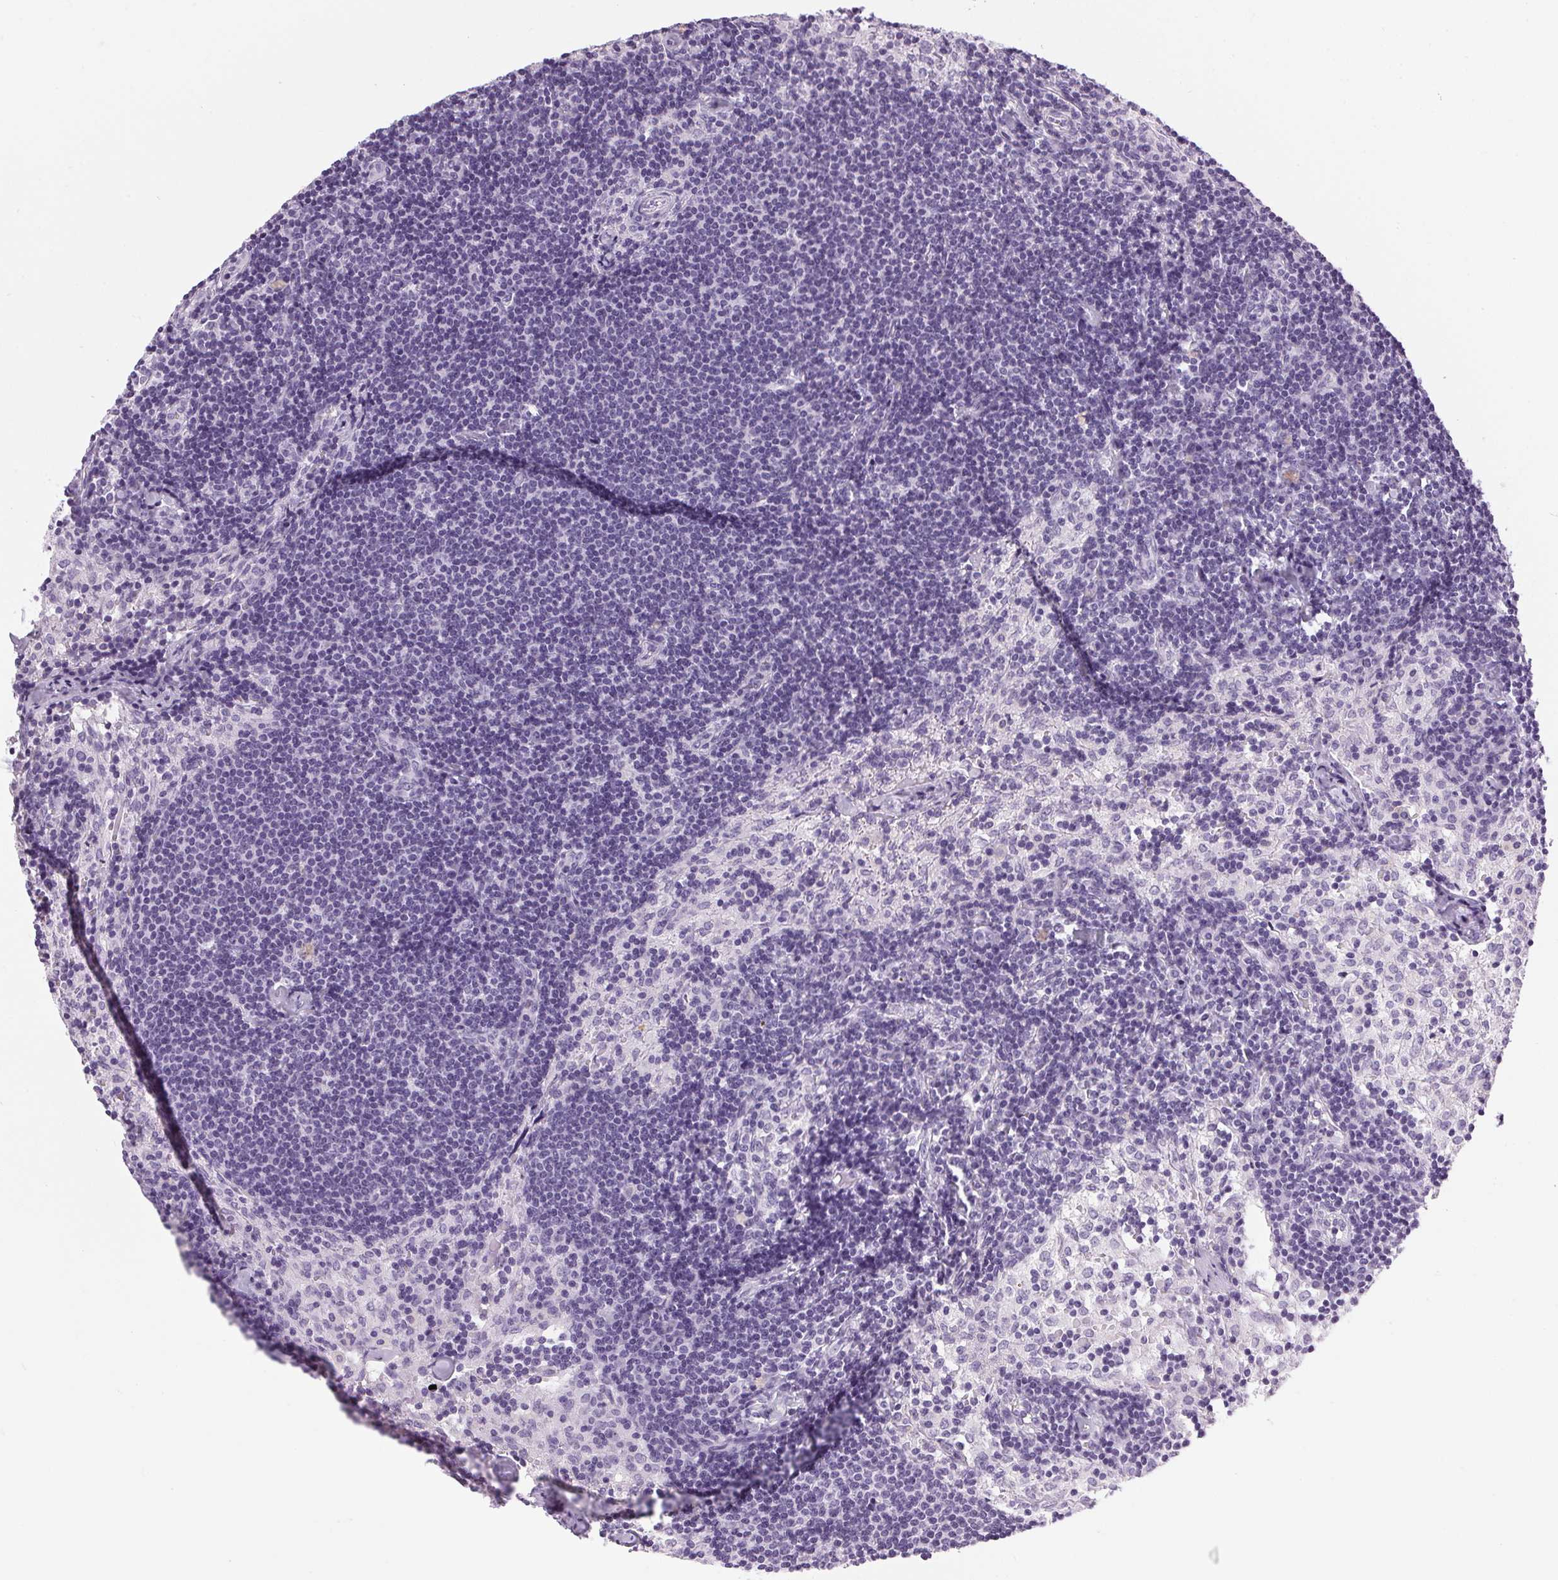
{"staining": {"intensity": "negative", "quantity": "none", "location": "none"}, "tissue": "lymph node", "cell_type": "Germinal center cells", "image_type": "normal", "snomed": [{"axis": "morphology", "description": "Normal tissue, NOS"}, {"axis": "topography", "description": "Lymph node"}], "caption": "A micrograph of lymph node stained for a protein shows no brown staining in germinal center cells.", "gene": "SP7", "patient": {"sex": "female", "age": 69}}